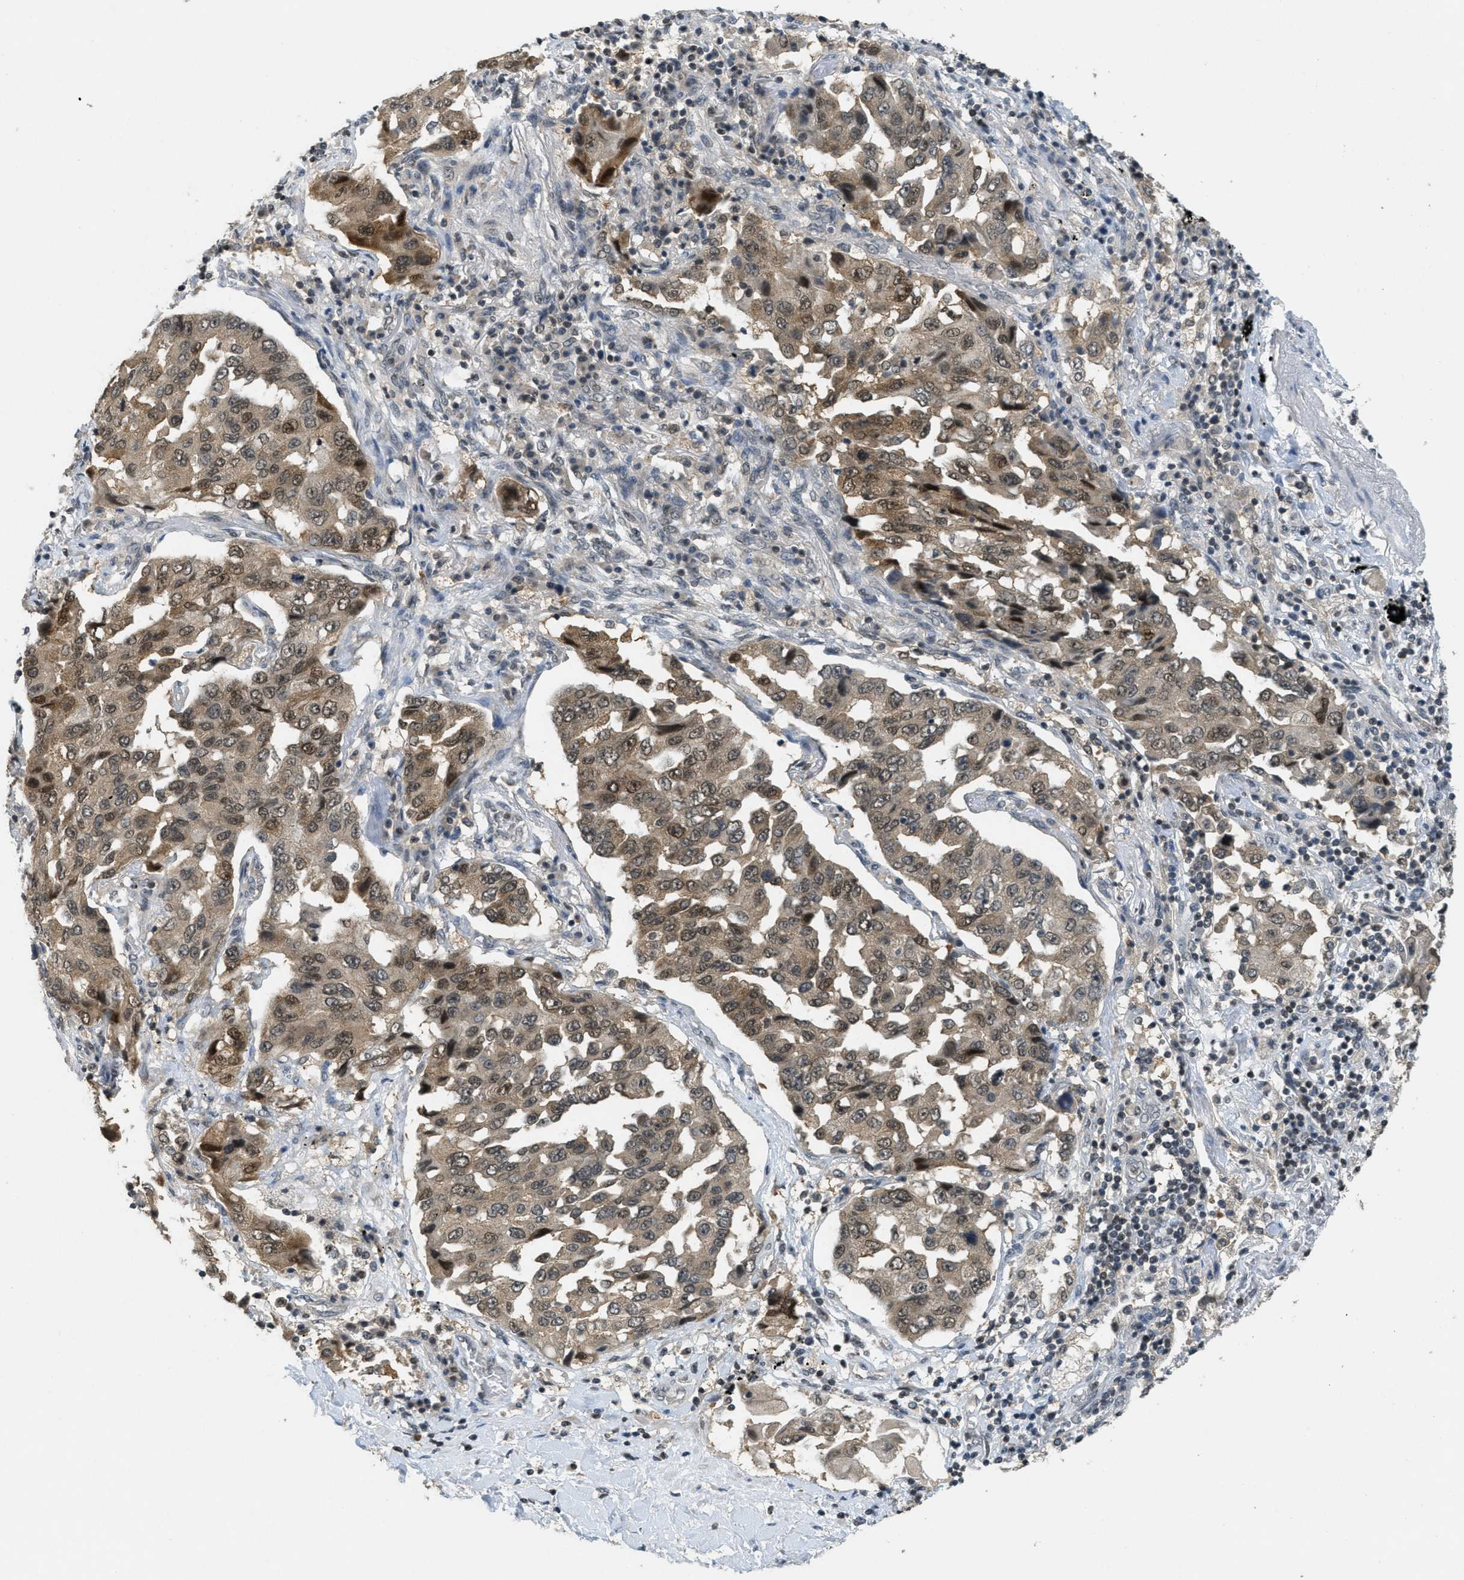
{"staining": {"intensity": "moderate", "quantity": ">75%", "location": "cytoplasmic/membranous,nuclear"}, "tissue": "lung cancer", "cell_type": "Tumor cells", "image_type": "cancer", "snomed": [{"axis": "morphology", "description": "Adenocarcinoma, NOS"}, {"axis": "topography", "description": "Lung"}], "caption": "Immunohistochemical staining of human lung adenocarcinoma demonstrates moderate cytoplasmic/membranous and nuclear protein staining in about >75% of tumor cells.", "gene": "DNAJB1", "patient": {"sex": "female", "age": 65}}